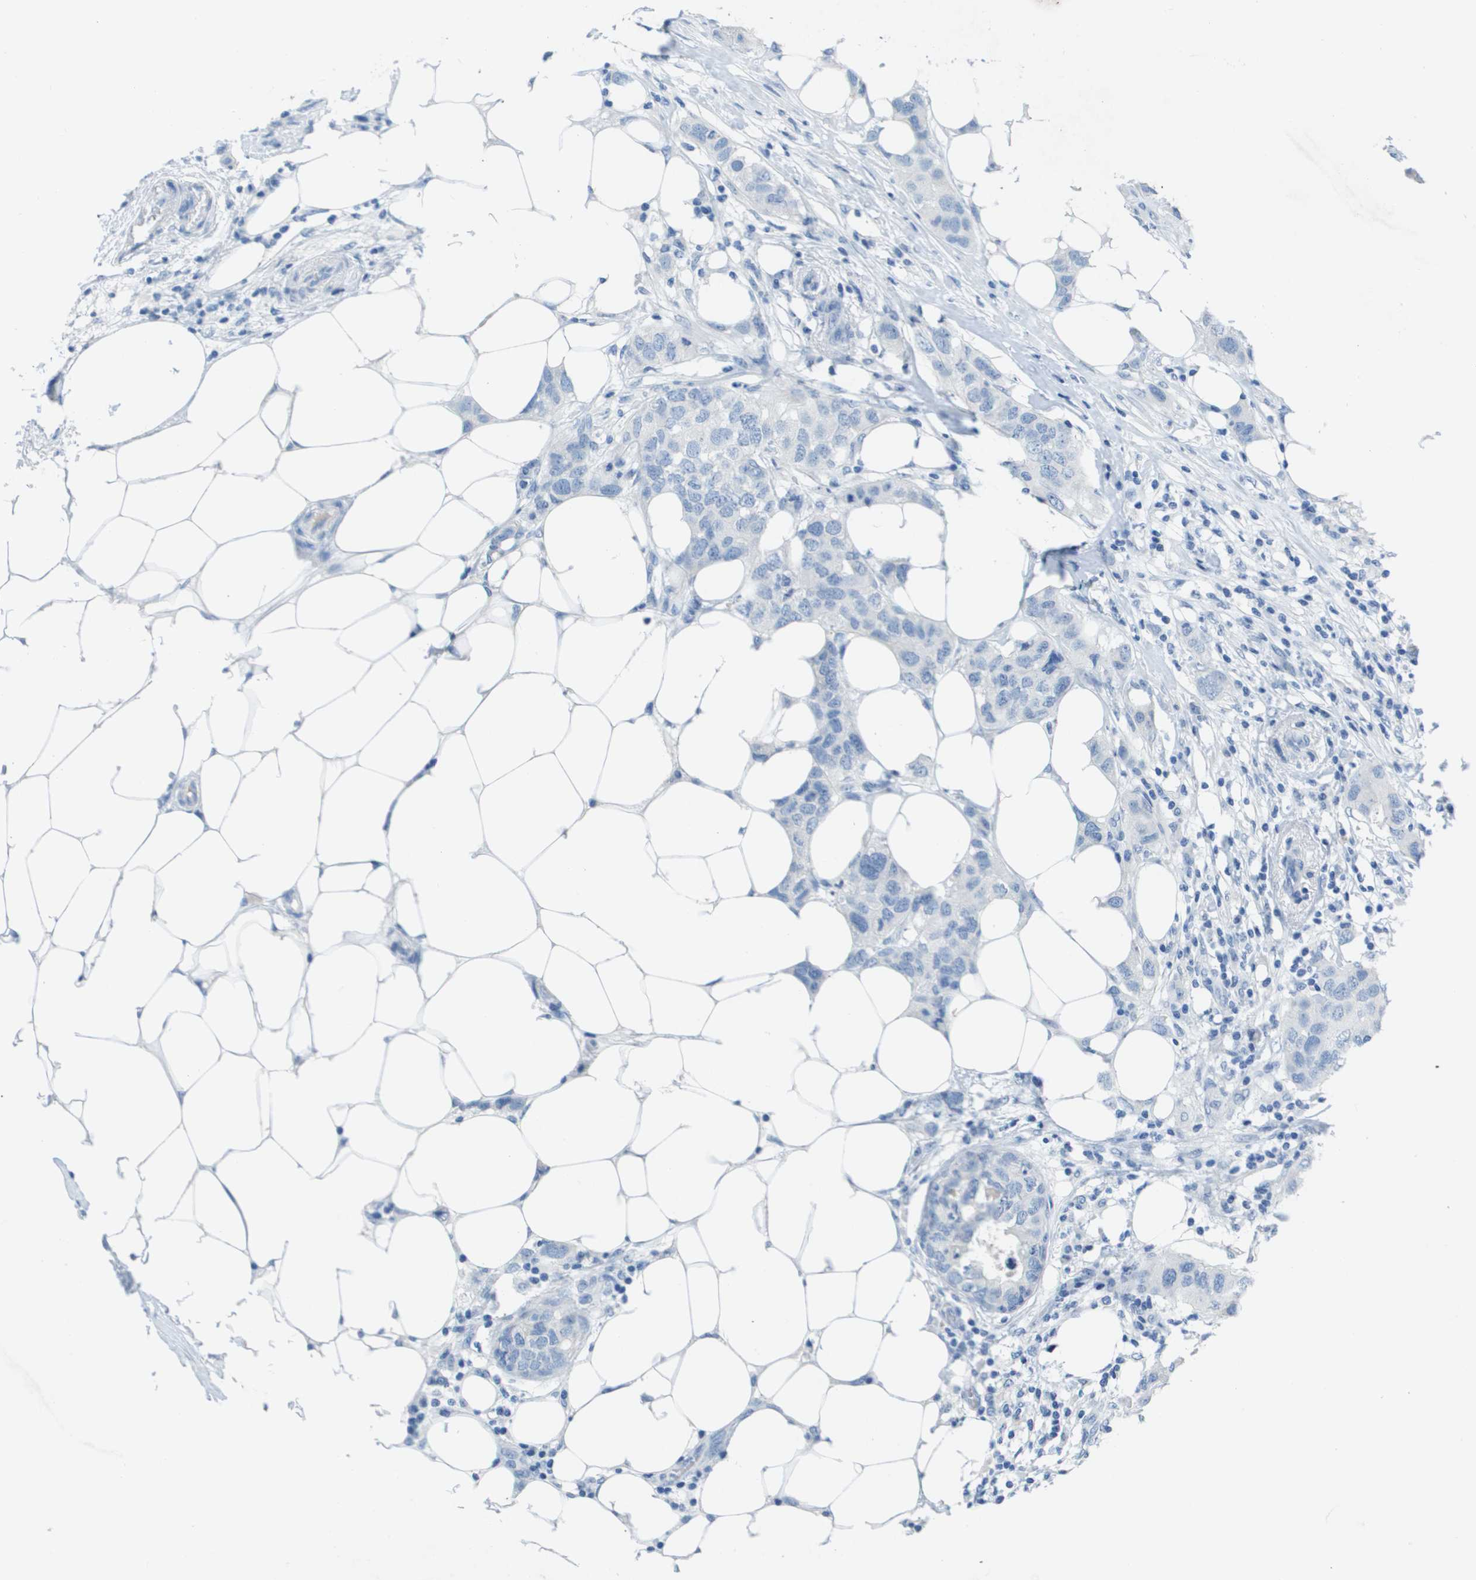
{"staining": {"intensity": "negative", "quantity": "none", "location": "none"}, "tissue": "breast cancer", "cell_type": "Tumor cells", "image_type": "cancer", "snomed": [{"axis": "morphology", "description": "Duct carcinoma"}, {"axis": "topography", "description": "Breast"}], "caption": "Immunohistochemistry of human breast cancer reveals no positivity in tumor cells.", "gene": "NCS1", "patient": {"sex": "female", "age": 50}}